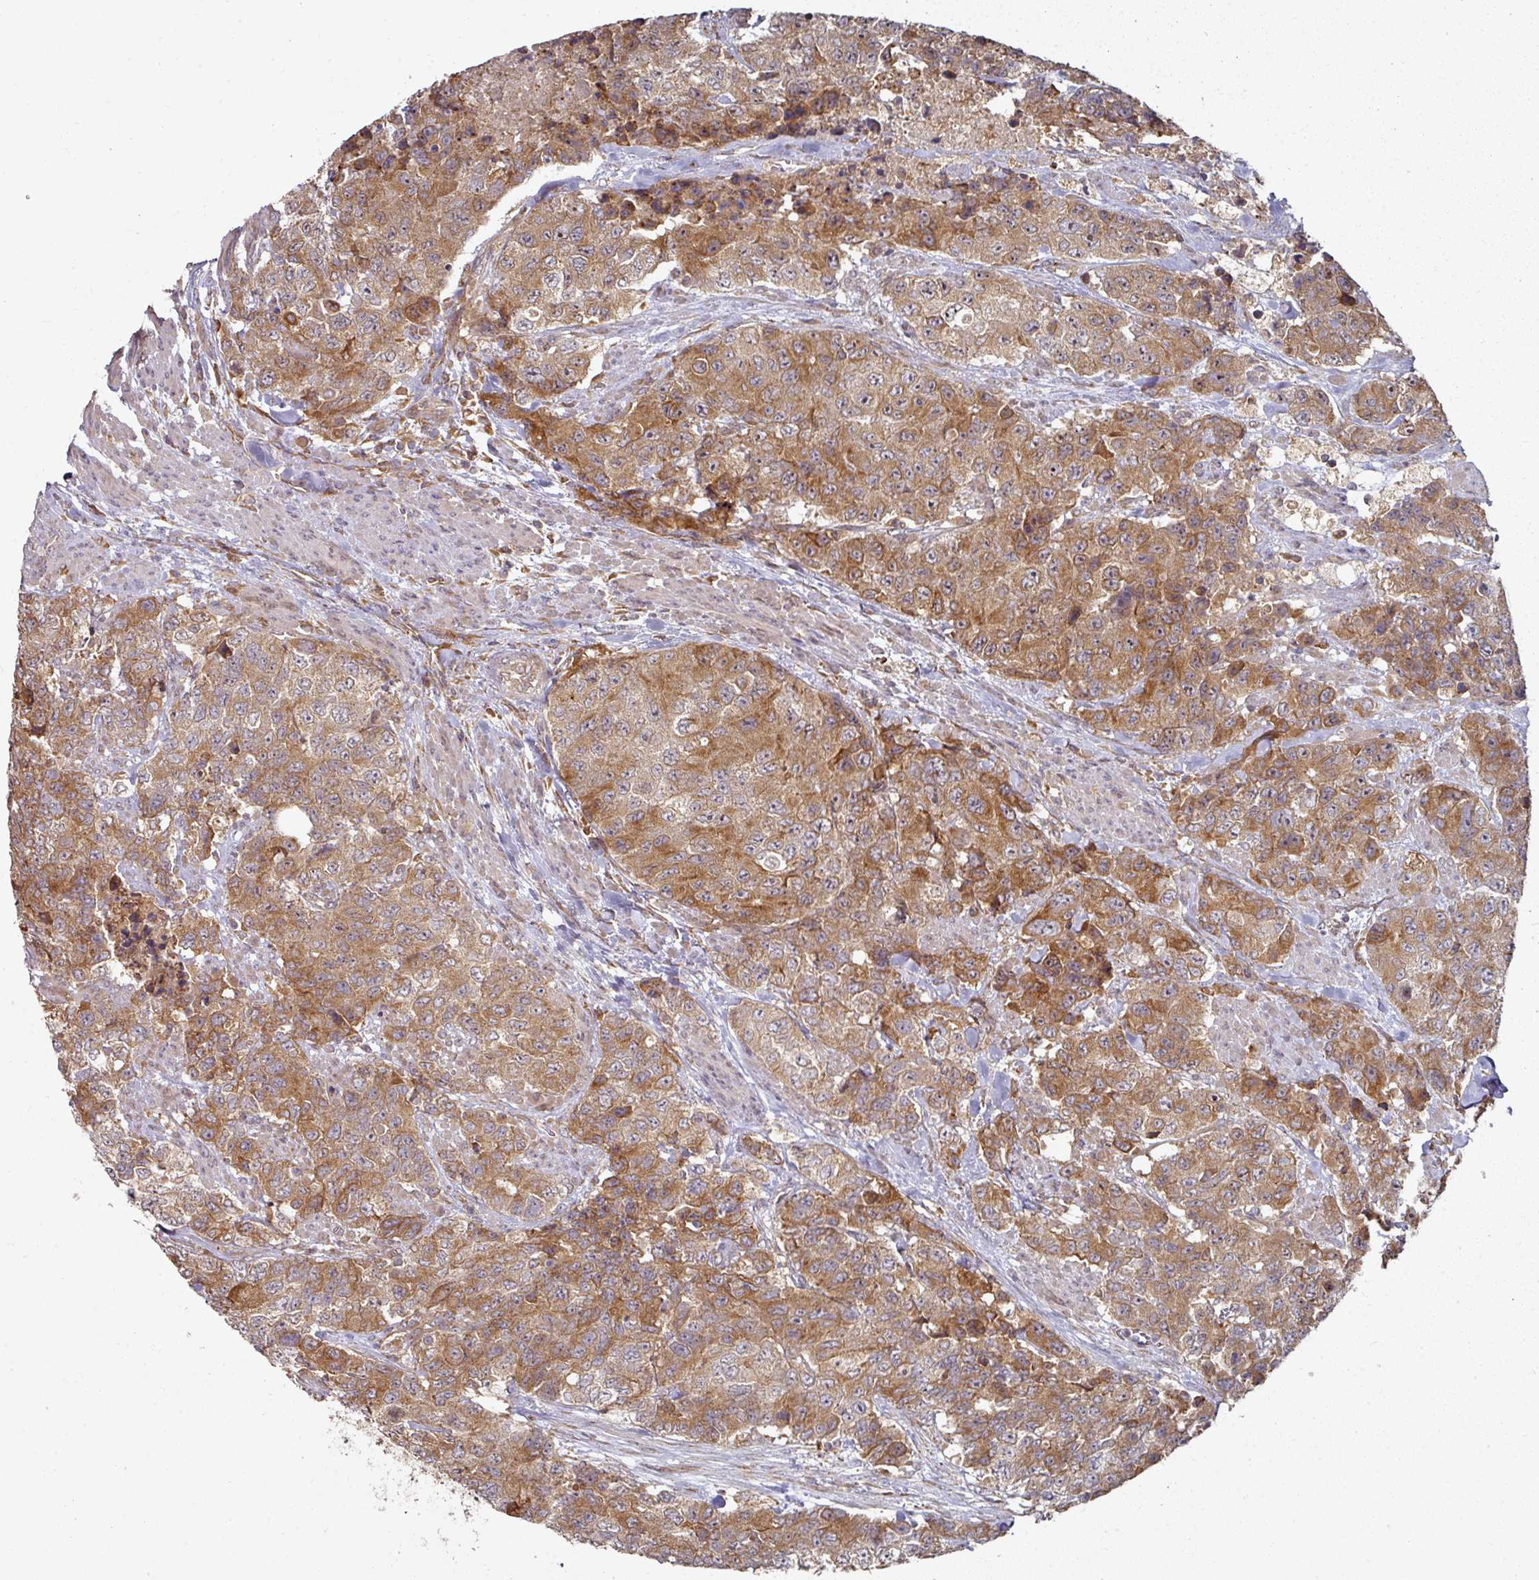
{"staining": {"intensity": "moderate", "quantity": ">75%", "location": "cytoplasmic/membranous,nuclear"}, "tissue": "urothelial cancer", "cell_type": "Tumor cells", "image_type": "cancer", "snomed": [{"axis": "morphology", "description": "Urothelial carcinoma, High grade"}, {"axis": "topography", "description": "Urinary bladder"}], "caption": "High-power microscopy captured an immunohistochemistry (IHC) micrograph of urothelial cancer, revealing moderate cytoplasmic/membranous and nuclear positivity in approximately >75% of tumor cells.", "gene": "CEP95", "patient": {"sex": "female", "age": 78}}